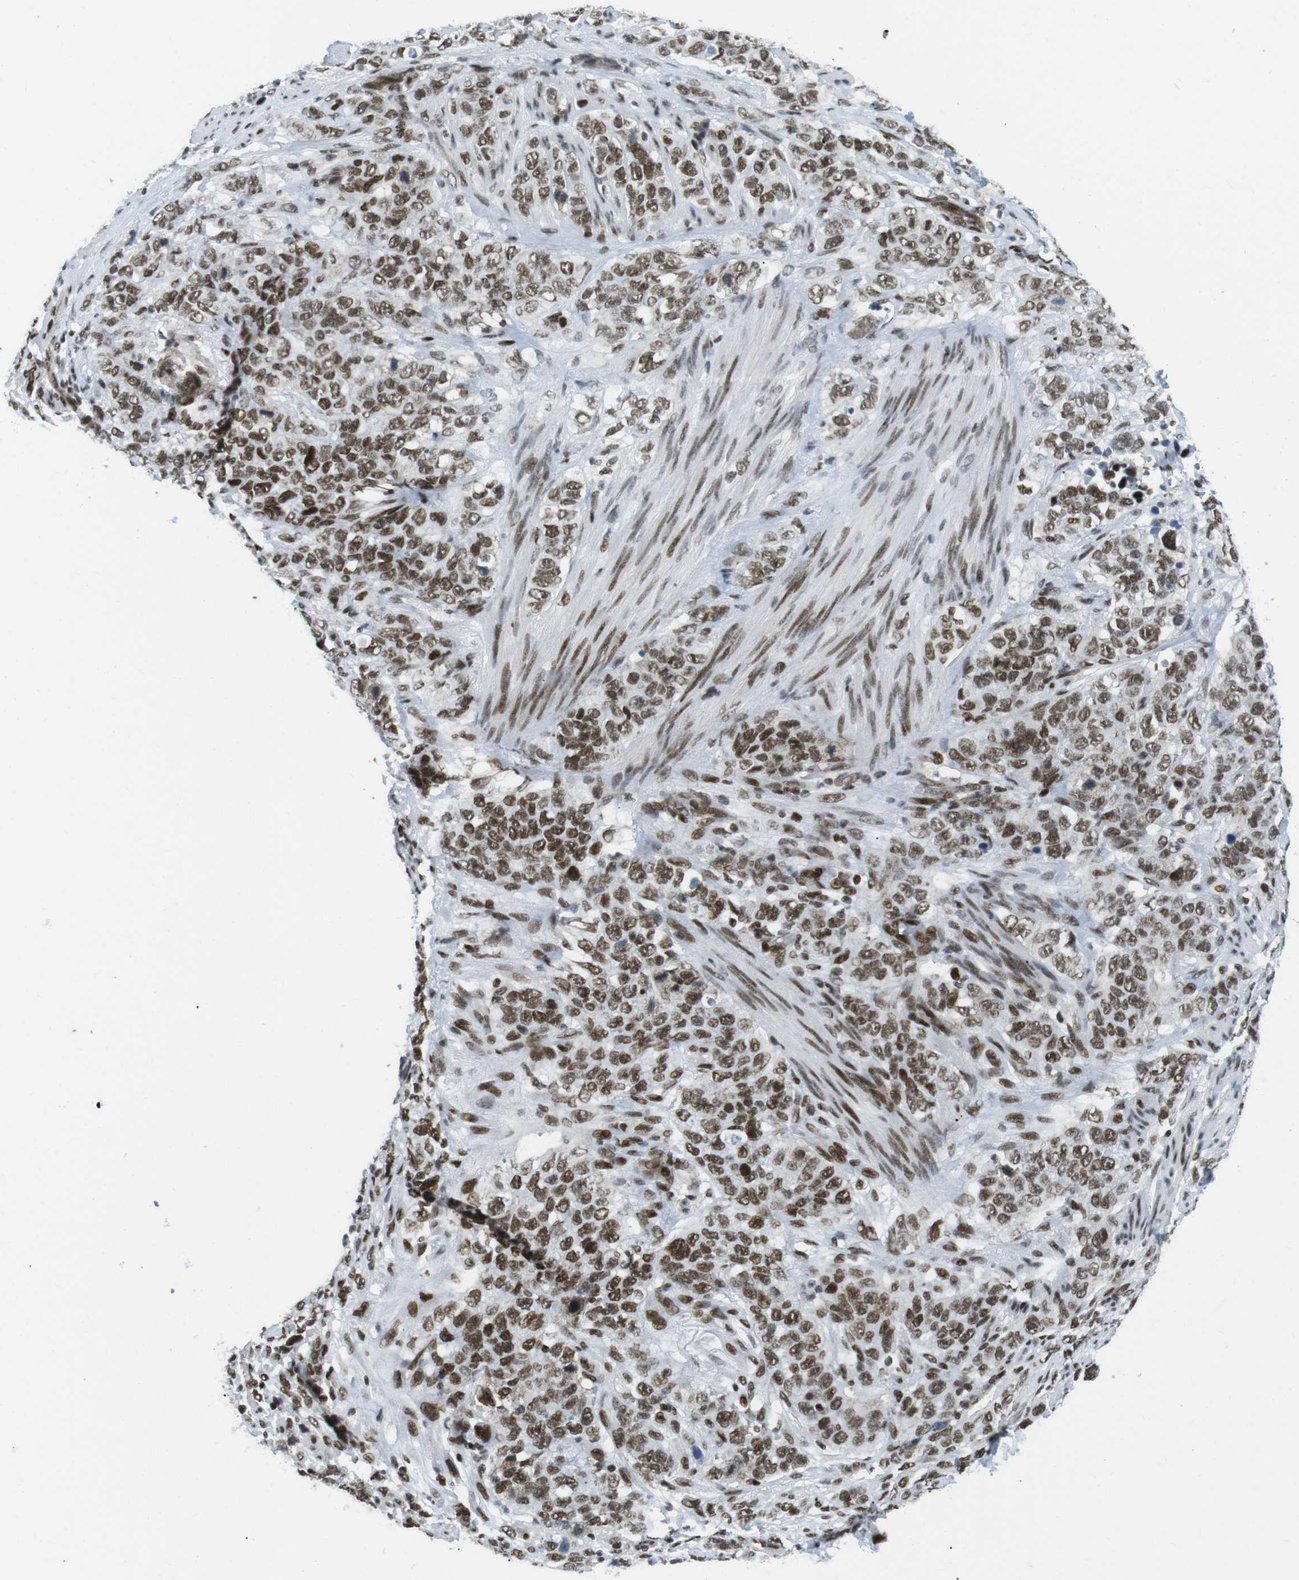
{"staining": {"intensity": "moderate", "quantity": ">75%", "location": "nuclear"}, "tissue": "stomach cancer", "cell_type": "Tumor cells", "image_type": "cancer", "snomed": [{"axis": "morphology", "description": "Adenocarcinoma, NOS"}, {"axis": "topography", "description": "Stomach"}], "caption": "Stomach cancer (adenocarcinoma) stained with a protein marker demonstrates moderate staining in tumor cells.", "gene": "ARID1A", "patient": {"sex": "male", "age": 48}}